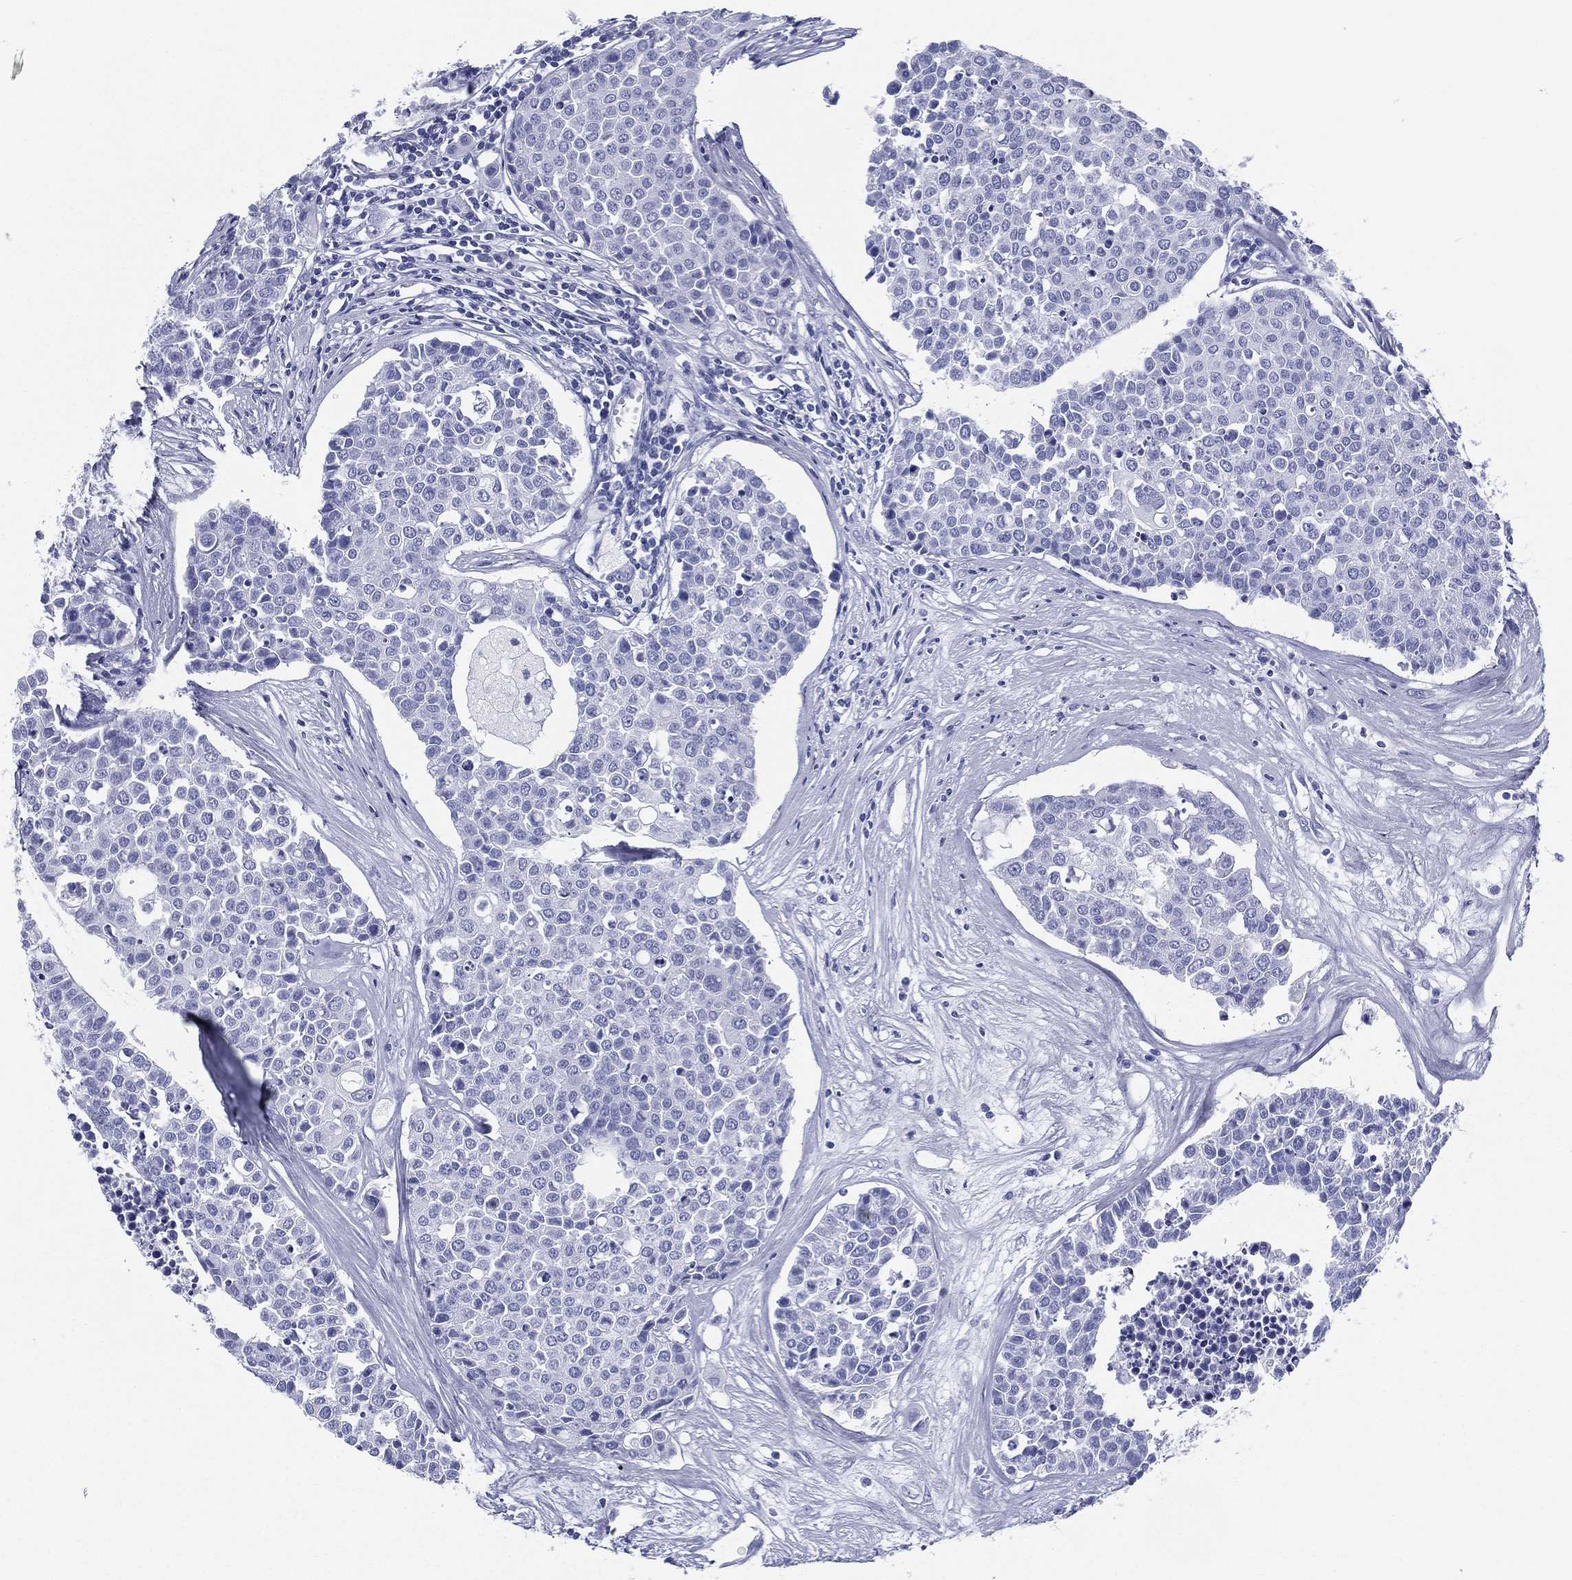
{"staining": {"intensity": "negative", "quantity": "none", "location": "none"}, "tissue": "carcinoid", "cell_type": "Tumor cells", "image_type": "cancer", "snomed": [{"axis": "morphology", "description": "Carcinoid, malignant, NOS"}, {"axis": "topography", "description": "Colon"}], "caption": "High power microscopy micrograph of an IHC image of carcinoid (malignant), revealing no significant expression in tumor cells.", "gene": "RSPH4A", "patient": {"sex": "male", "age": 81}}